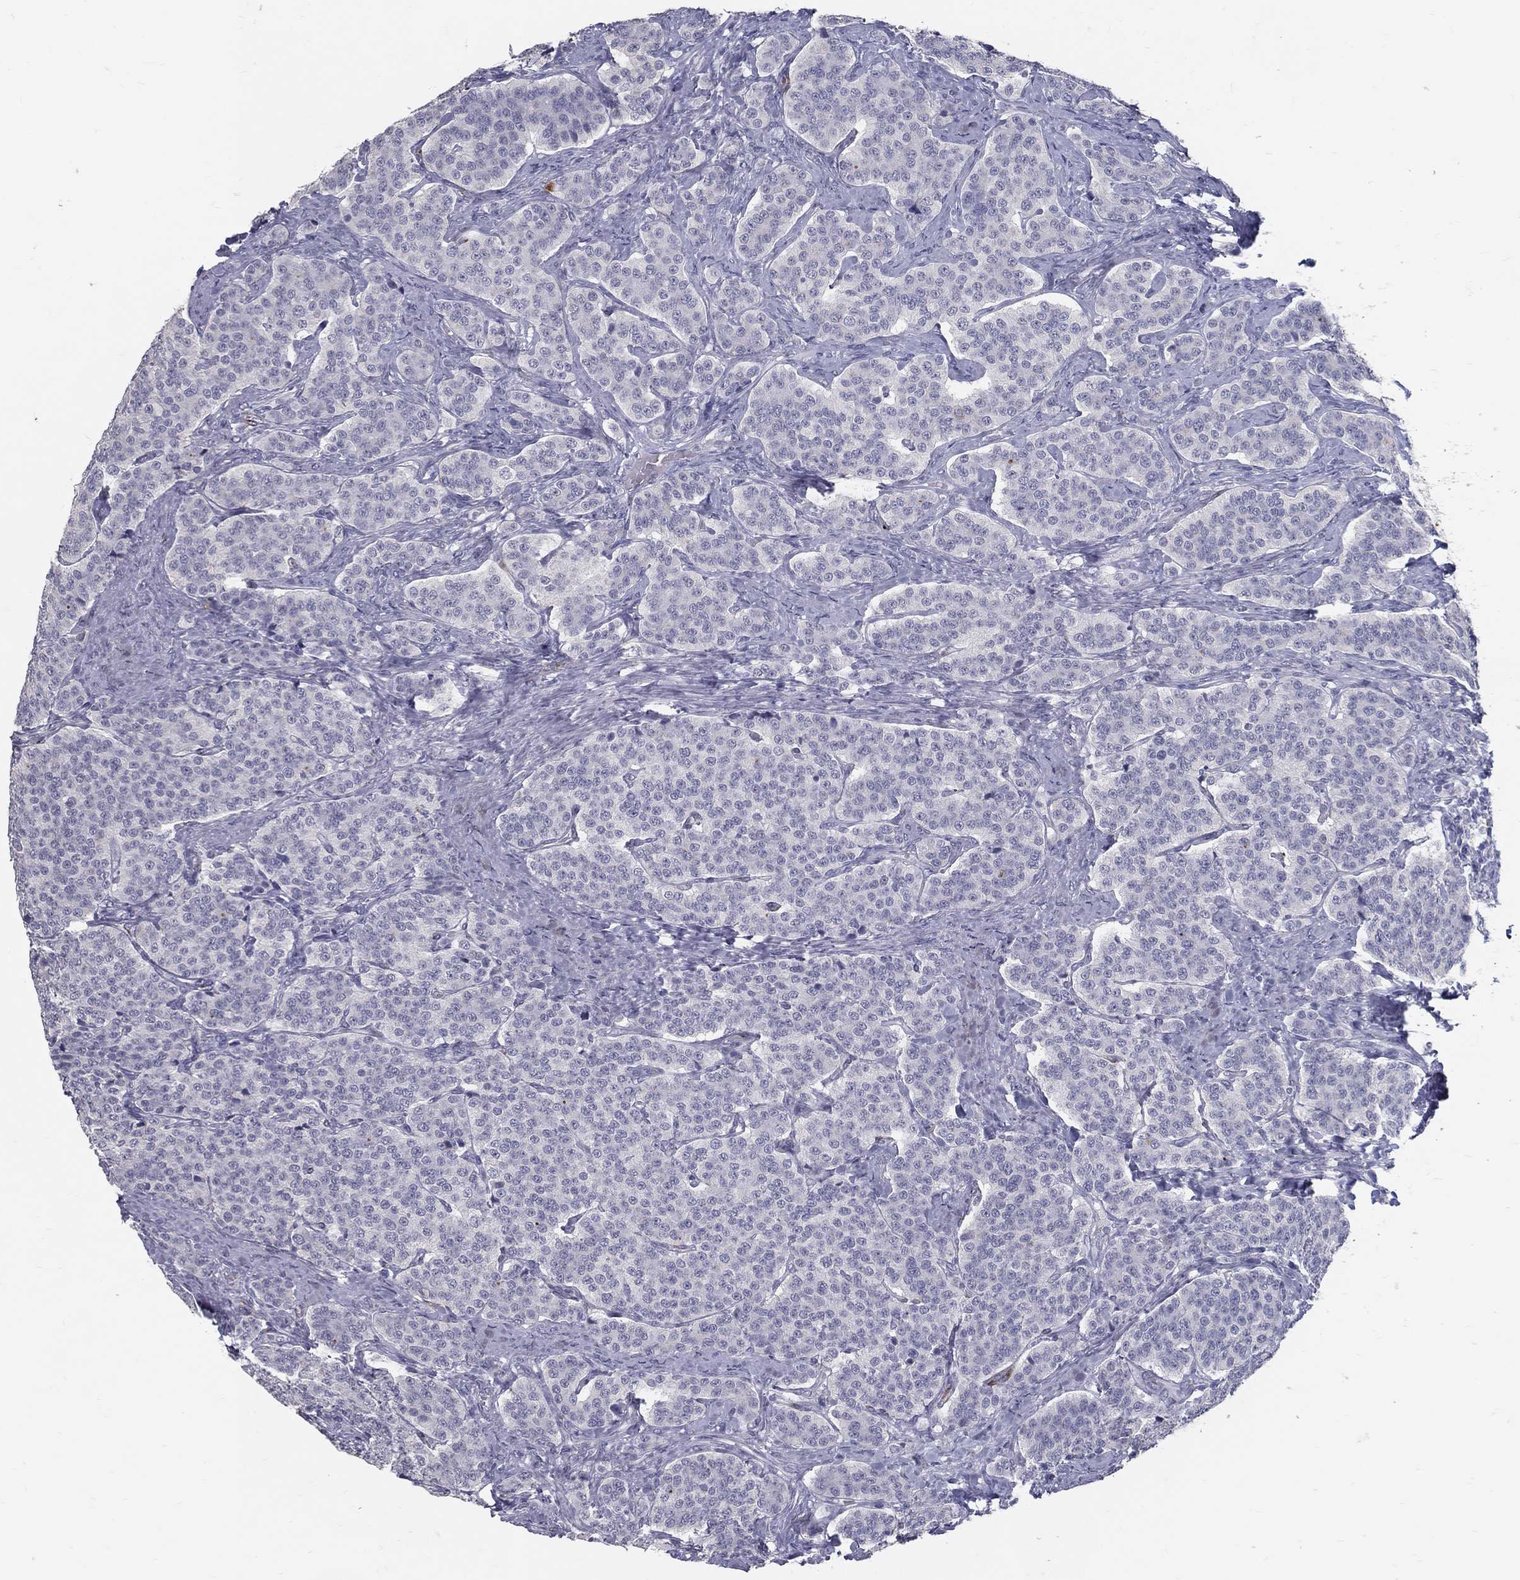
{"staining": {"intensity": "negative", "quantity": "none", "location": "none"}, "tissue": "carcinoid", "cell_type": "Tumor cells", "image_type": "cancer", "snomed": [{"axis": "morphology", "description": "Carcinoid, malignant, NOS"}, {"axis": "topography", "description": "Small intestine"}], "caption": "Protein analysis of carcinoid (malignant) shows no significant expression in tumor cells.", "gene": "ACE2", "patient": {"sex": "female", "age": 58}}